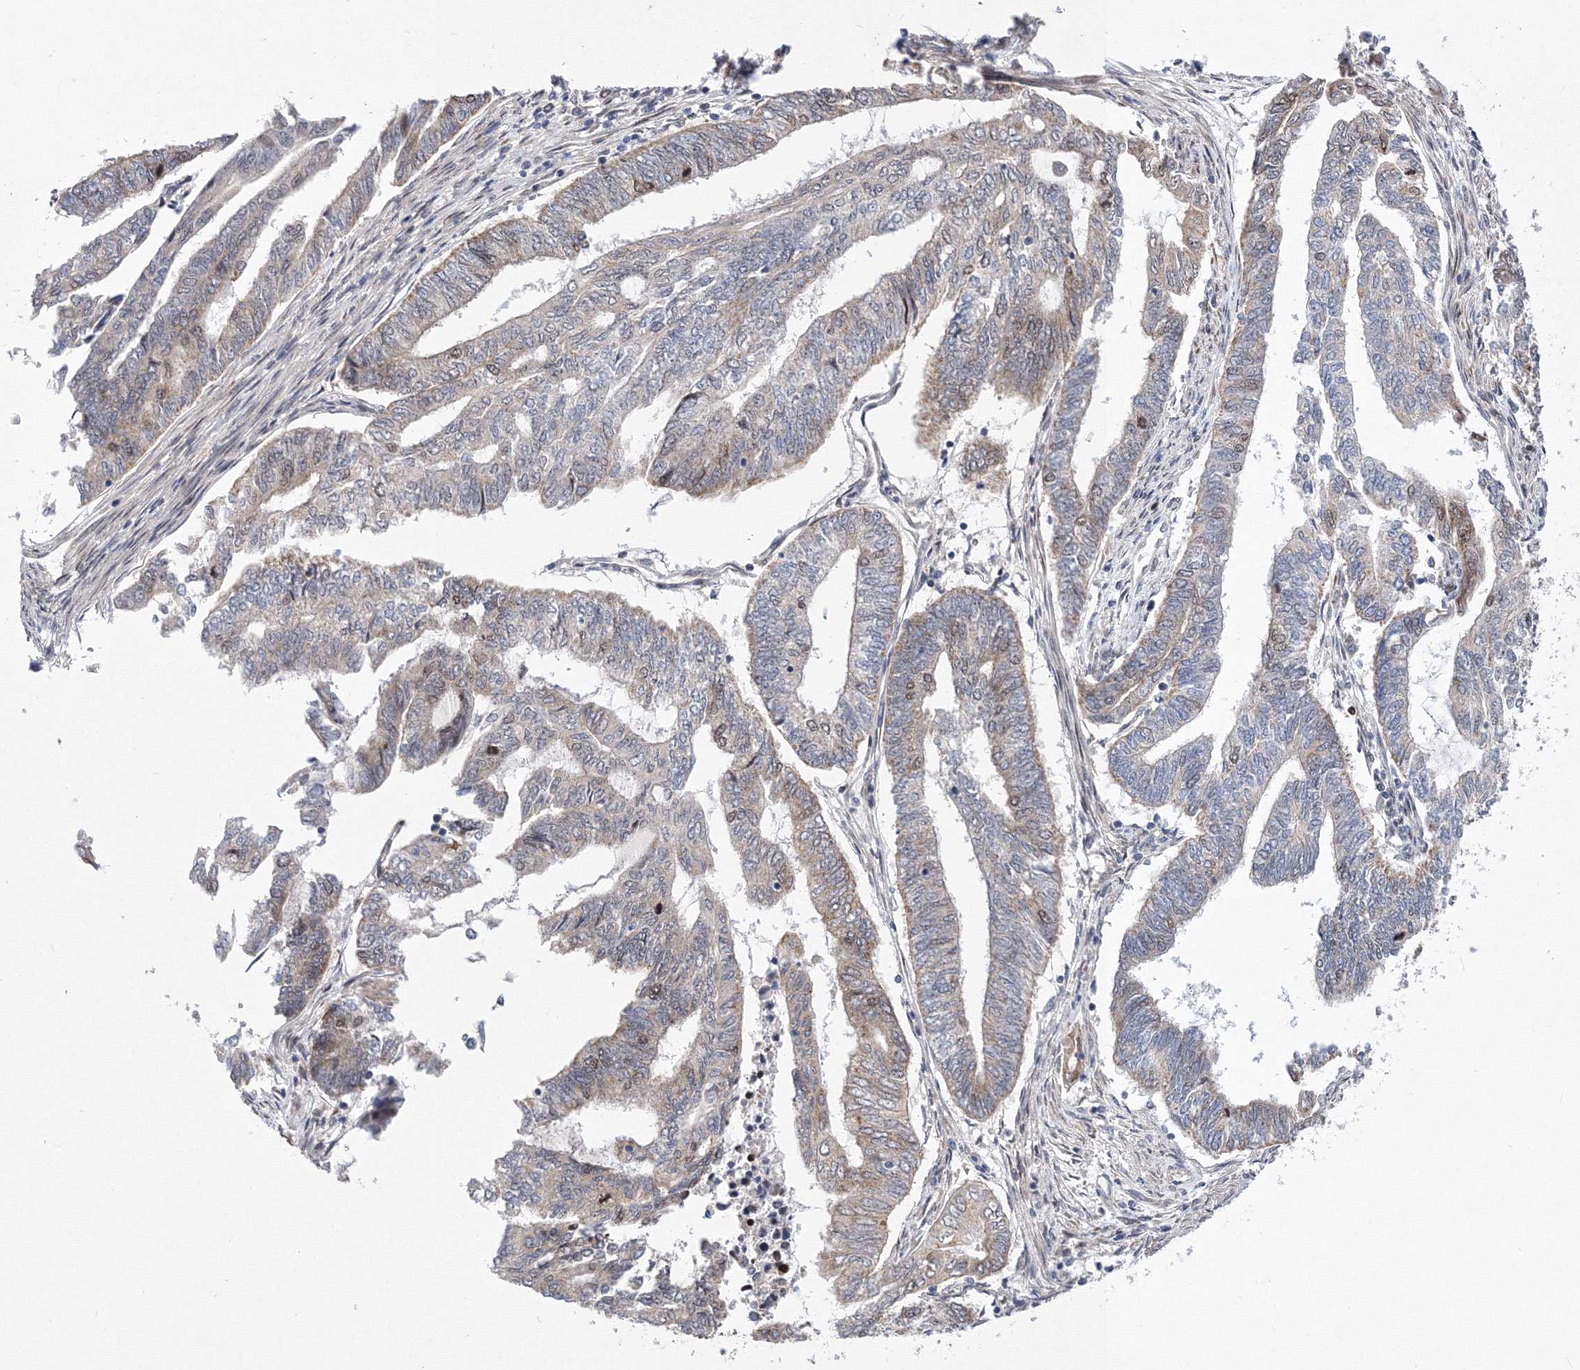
{"staining": {"intensity": "weak", "quantity": ">75%", "location": "cytoplasmic/membranous,nuclear"}, "tissue": "endometrial cancer", "cell_type": "Tumor cells", "image_type": "cancer", "snomed": [{"axis": "morphology", "description": "Adenocarcinoma, NOS"}, {"axis": "topography", "description": "Uterus"}, {"axis": "topography", "description": "Endometrium"}], "caption": "A histopathology image of endometrial cancer stained for a protein exhibits weak cytoplasmic/membranous and nuclear brown staining in tumor cells. (DAB (3,3'-diaminobenzidine) = brown stain, brightfield microscopy at high magnification).", "gene": "GPN1", "patient": {"sex": "female", "age": 70}}